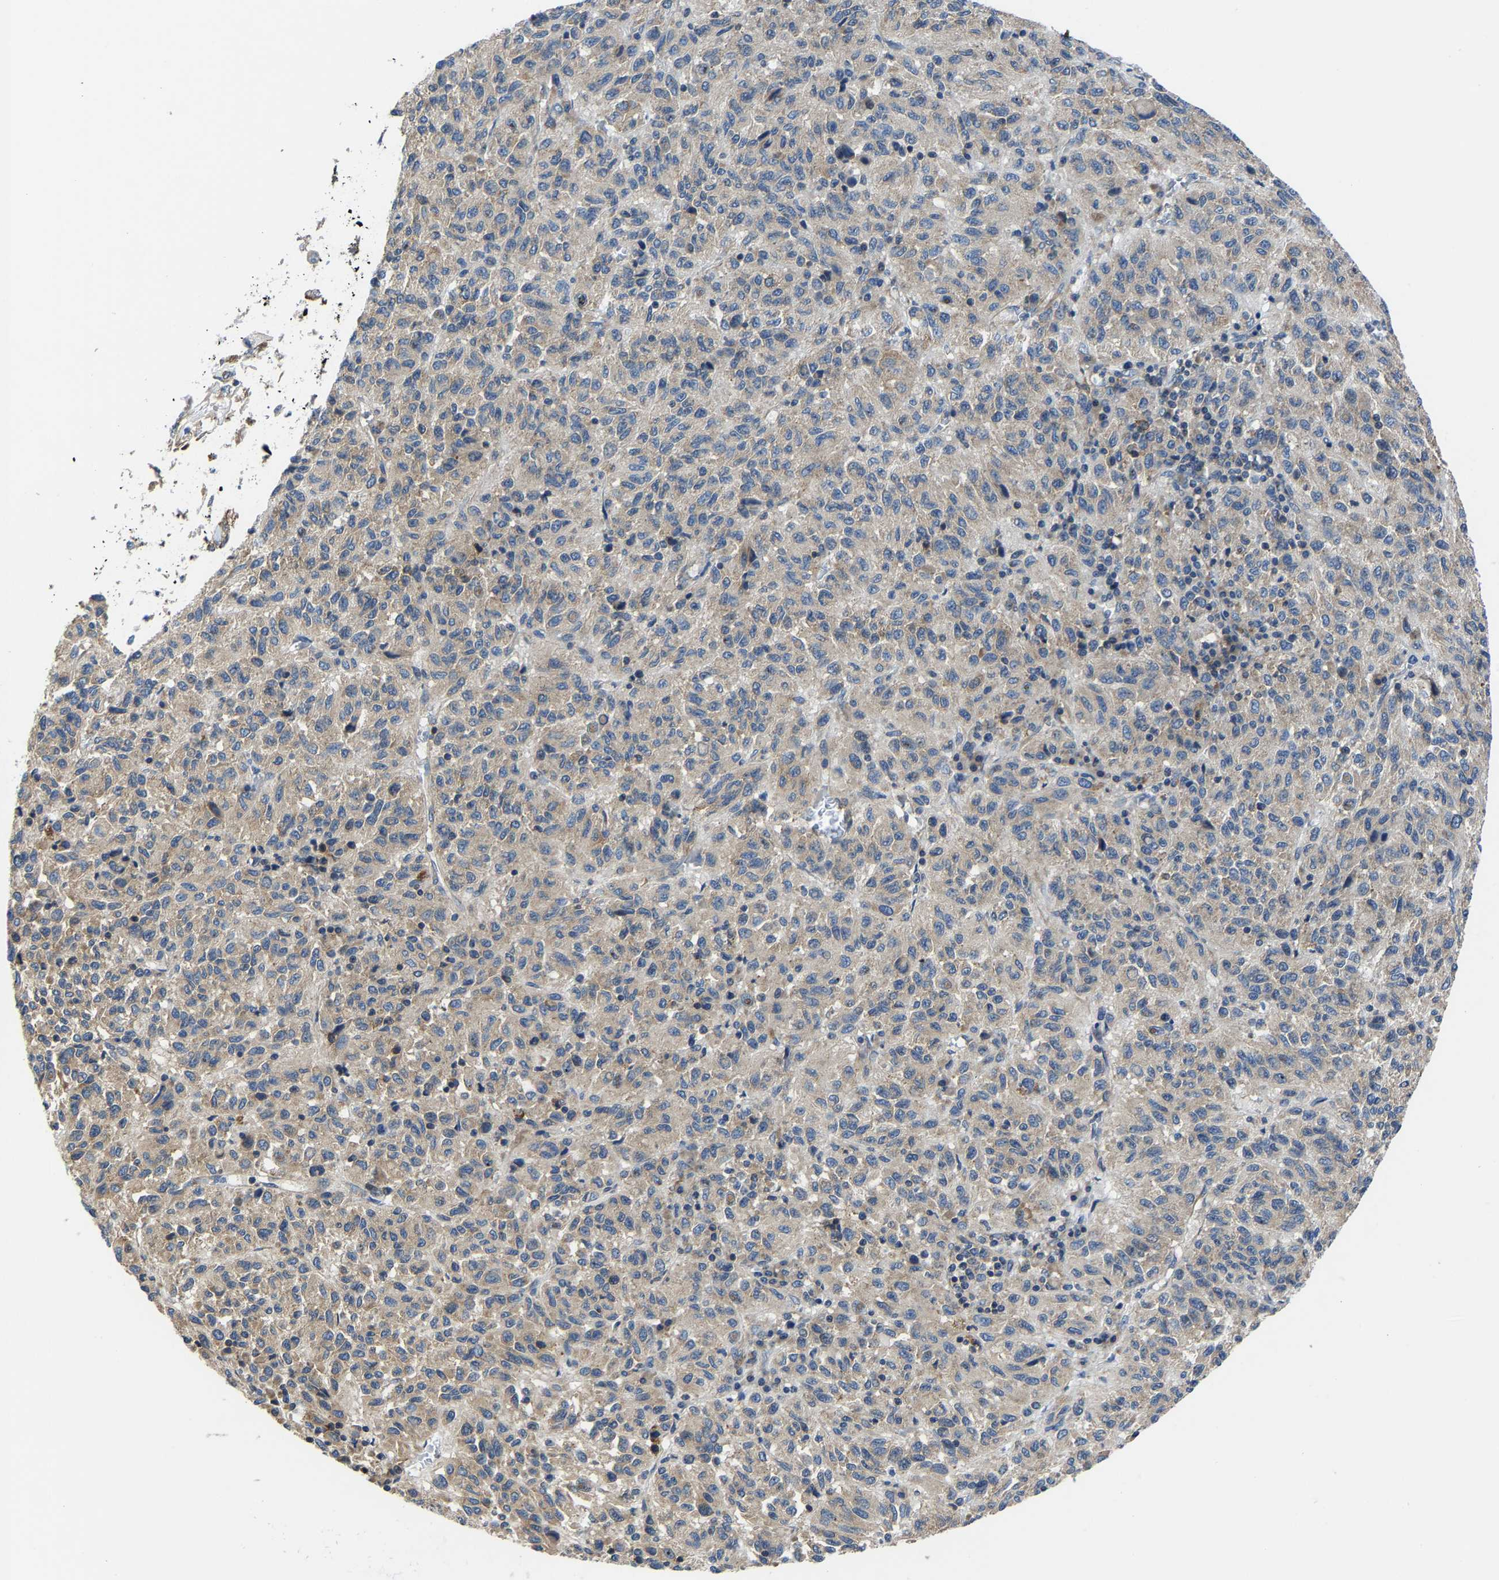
{"staining": {"intensity": "weak", "quantity": "<25%", "location": "cytoplasmic/membranous"}, "tissue": "melanoma", "cell_type": "Tumor cells", "image_type": "cancer", "snomed": [{"axis": "morphology", "description": "Malignant melanoma, Metastatic site"}, {"axis": "topography", "description": "Lung"}], "caption": "Photomicrograph shows no significant protein staining in tumor cells of malignant melanoma (metastatic site). The staining was performed using DAB to visualize the protein expression in brown, while the nuclei were stained in blue with hematoxylin (Magnification: 20x).", "gene": "G3BP2", "patient": {"sex": "male", "age": 64}}